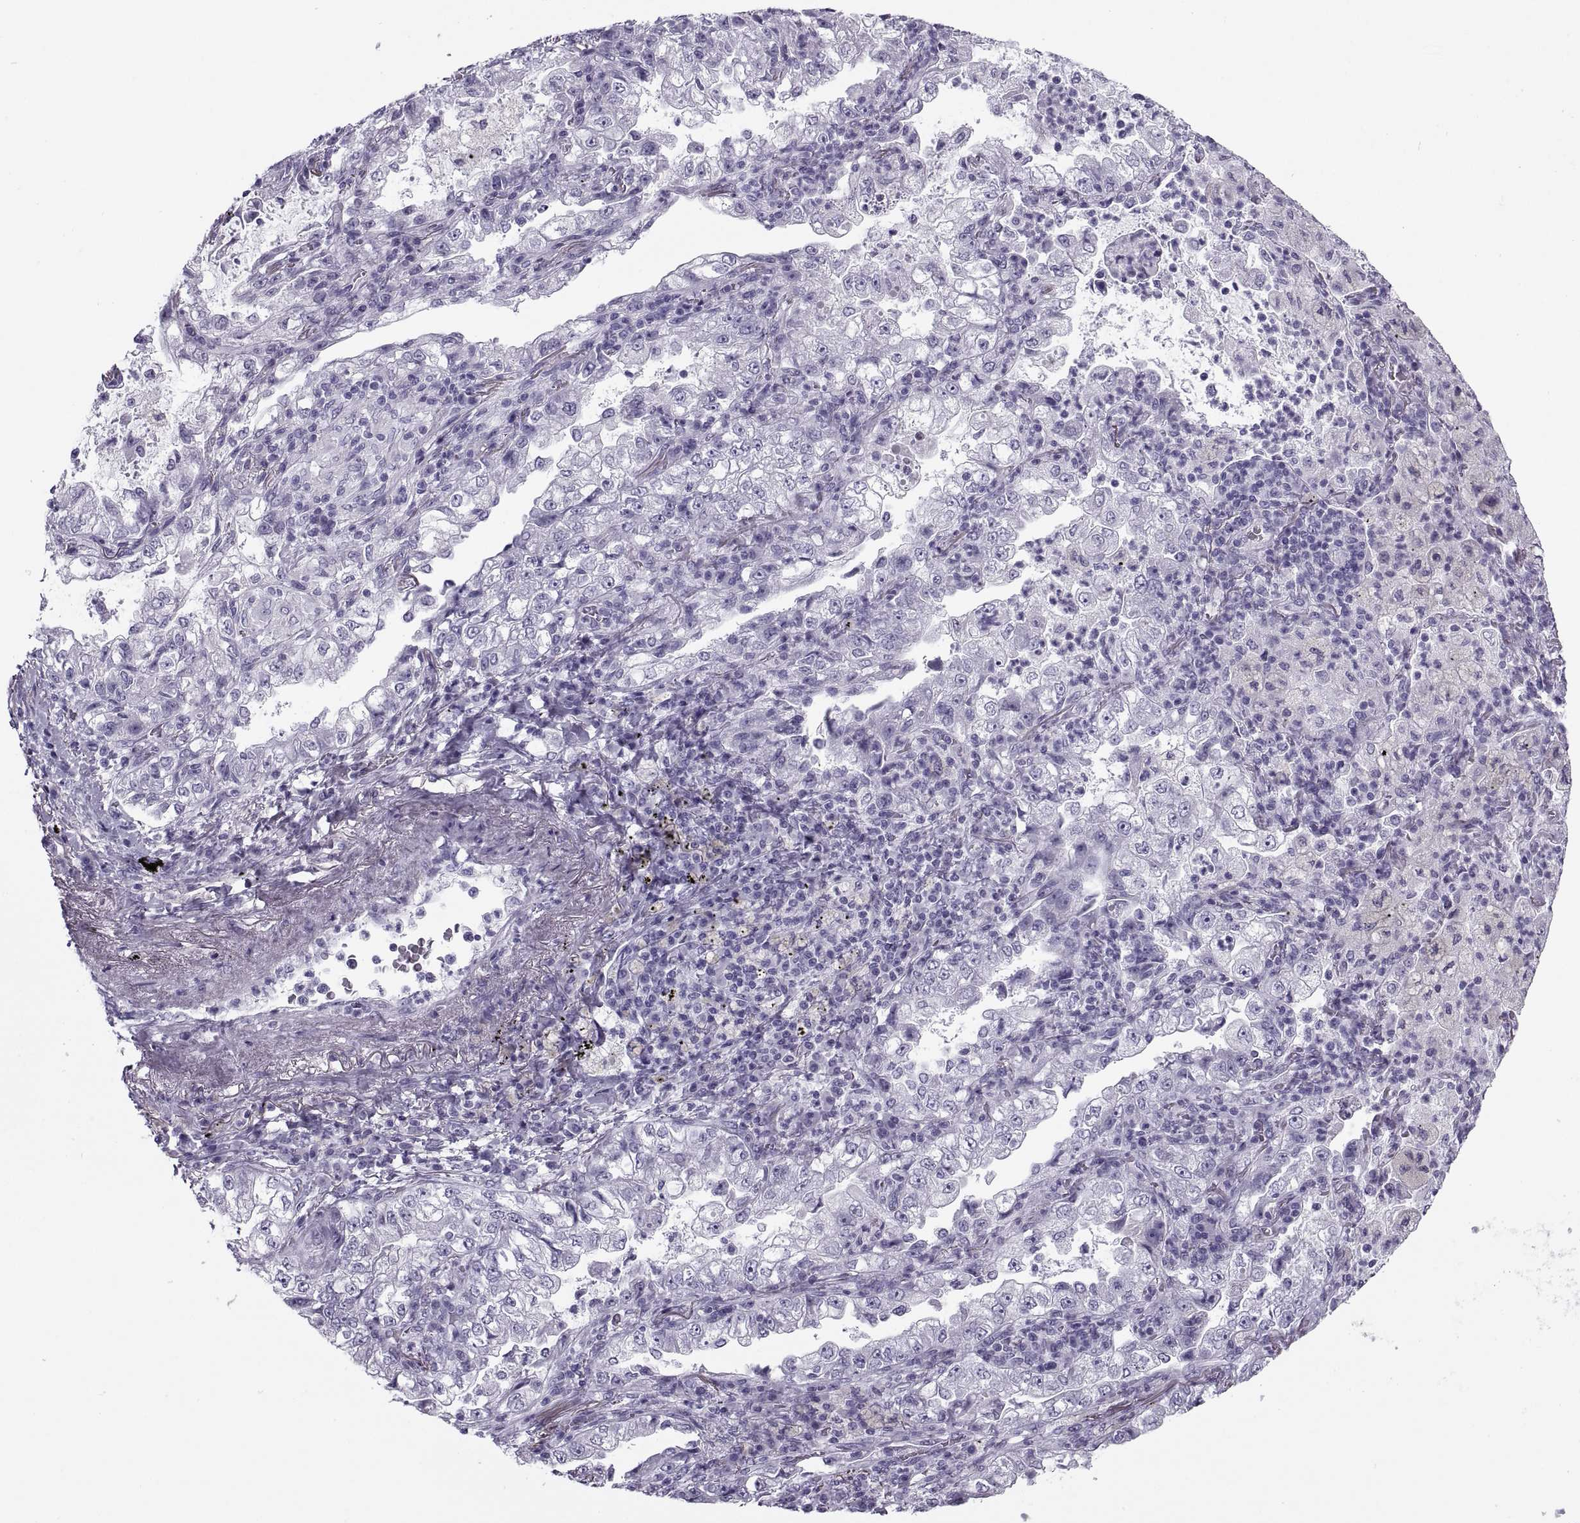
{"staining": {"intensity": "negative", "quantity": "none", "location": "none"}, "tissue": "lung cancer", "cell_type": "Tumor cells", "image_type": "cancer", "snomed": [{"axis": "morphology", "description": "Adenocarcinoma, NOS"}, {"axis": "topography", "description": "Lung"}], "caption": "High magnification brightfield microscopy of lung cancer stained with DAB (3,3'-diaminobenzidine) (brown) and counterstained with hematoxylin (blue): tumor cells show no significant positivity.", "gene": "RLBP1", "patient": {"sex": "female", "age": 73}}